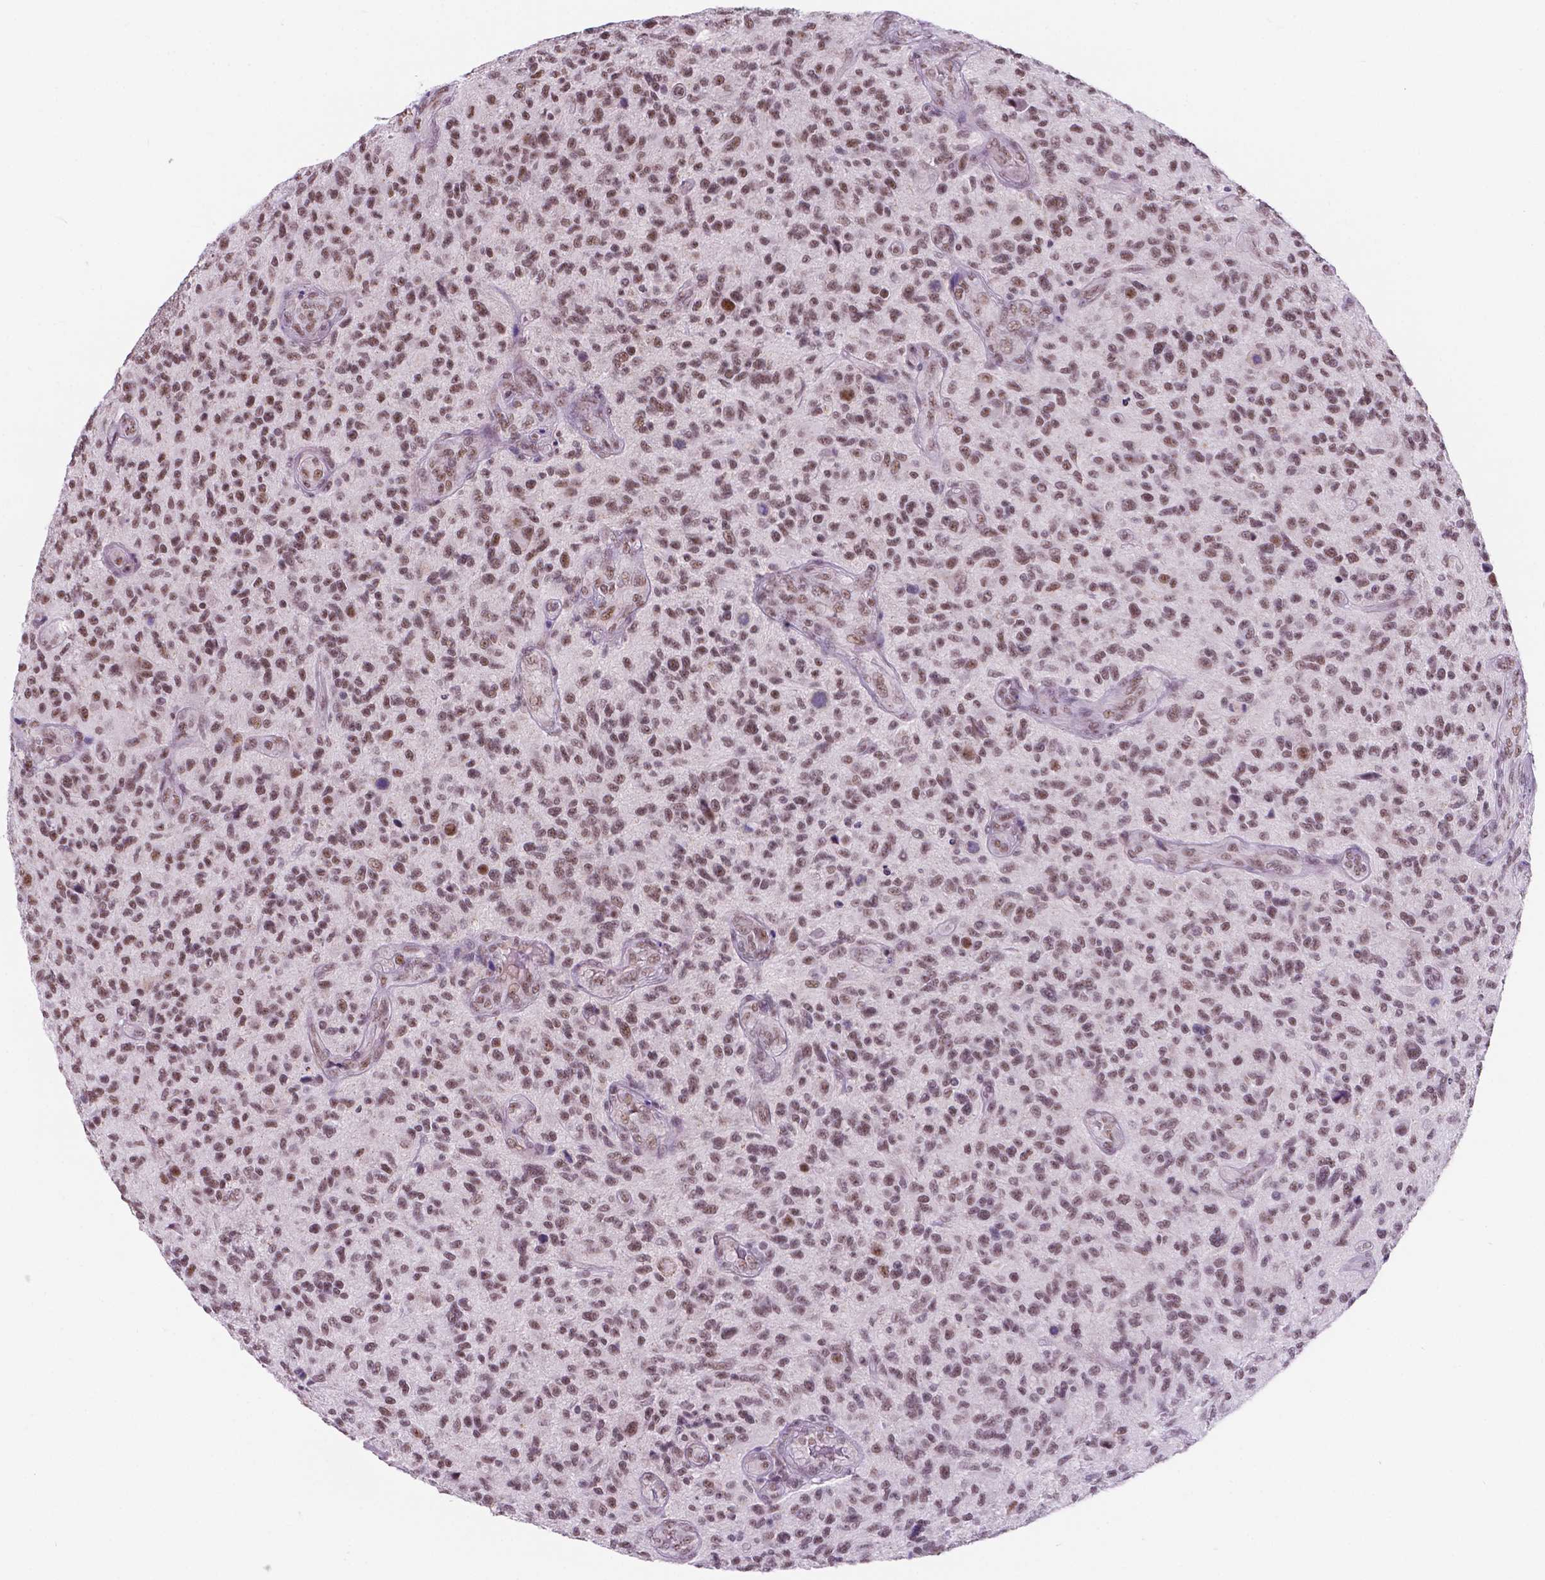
{"staining": {"intensity": "moderate", "quantity": ">75%", "location": "nuclear"}, "tissue": "glioma", "cell_type": "Tumor cells", "image_type": "cancer", "snomed": [{"axis": "morphology", "description": "Glioma, malignant, High grade"}, {"axis": "topography", "description": "Brain"}], "caption": "Protein staining displays moderate nuclear staining in approximately >75% of tumor cells in glioma. (IHC, brightfield microscopy, high magnification).", "gene": "BCAS2", "patient": {"sex": "male", "age": 47}}